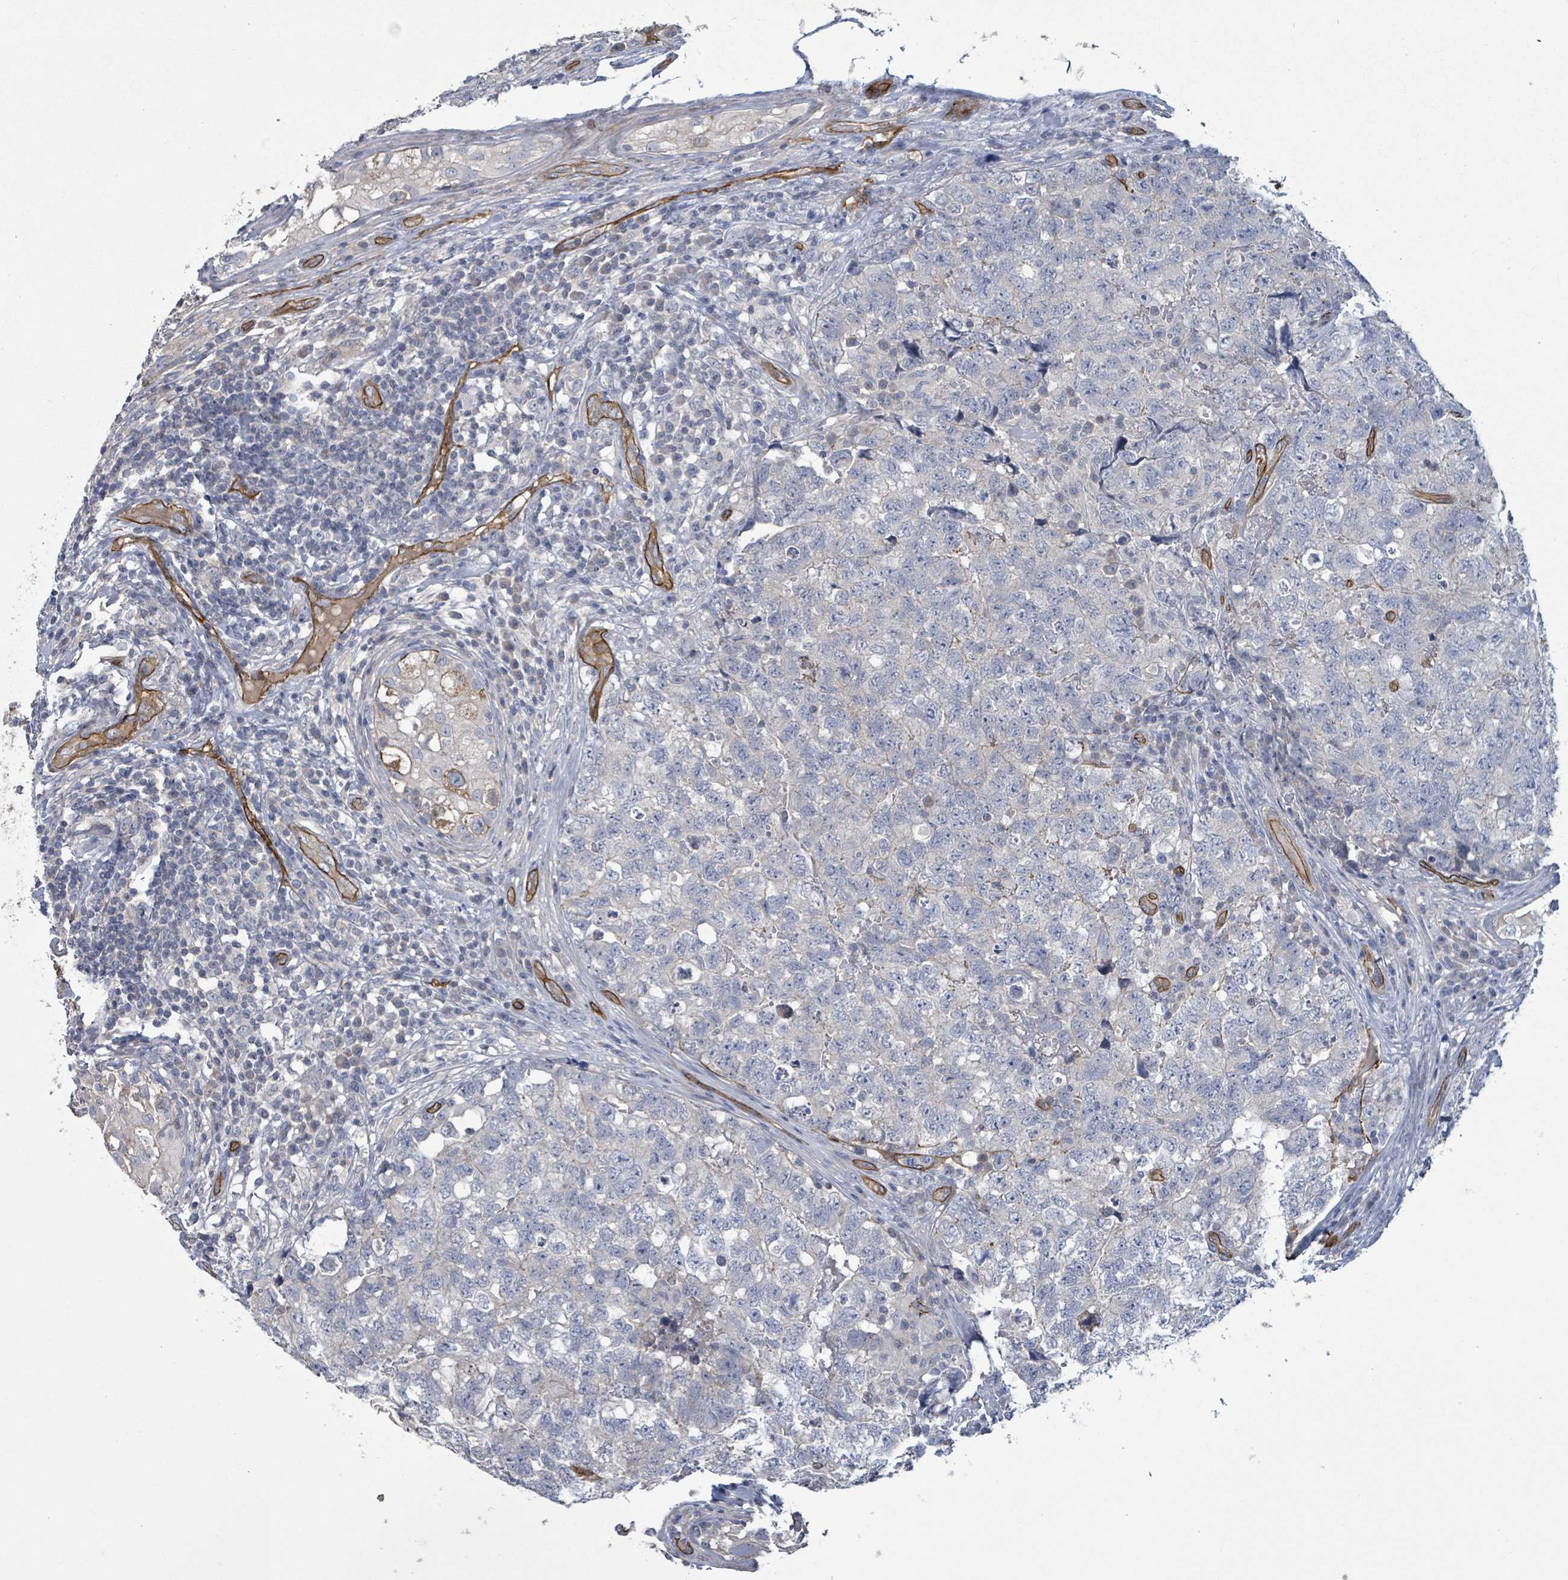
{"staining": {"intensity": "negative", "quantity": "none", "location": "none"}, "tissue": "testis cancer", "cell_type": "Tumor cells", "image_type": "cancer", "snomed": [{"axis": "morphology", "description": "Carcinoma, Embryonal, NOS"}, {"axis": "topography", "description": "Testis"}], "caption": "An immunohistochemistry photomicrograph of testis embryonal carcinoma is shown. There is no staining in tumor cells of testis embryonal carcinoma.", "gene": "KANK3", "patient": {"sex": "male", "age": 31}}